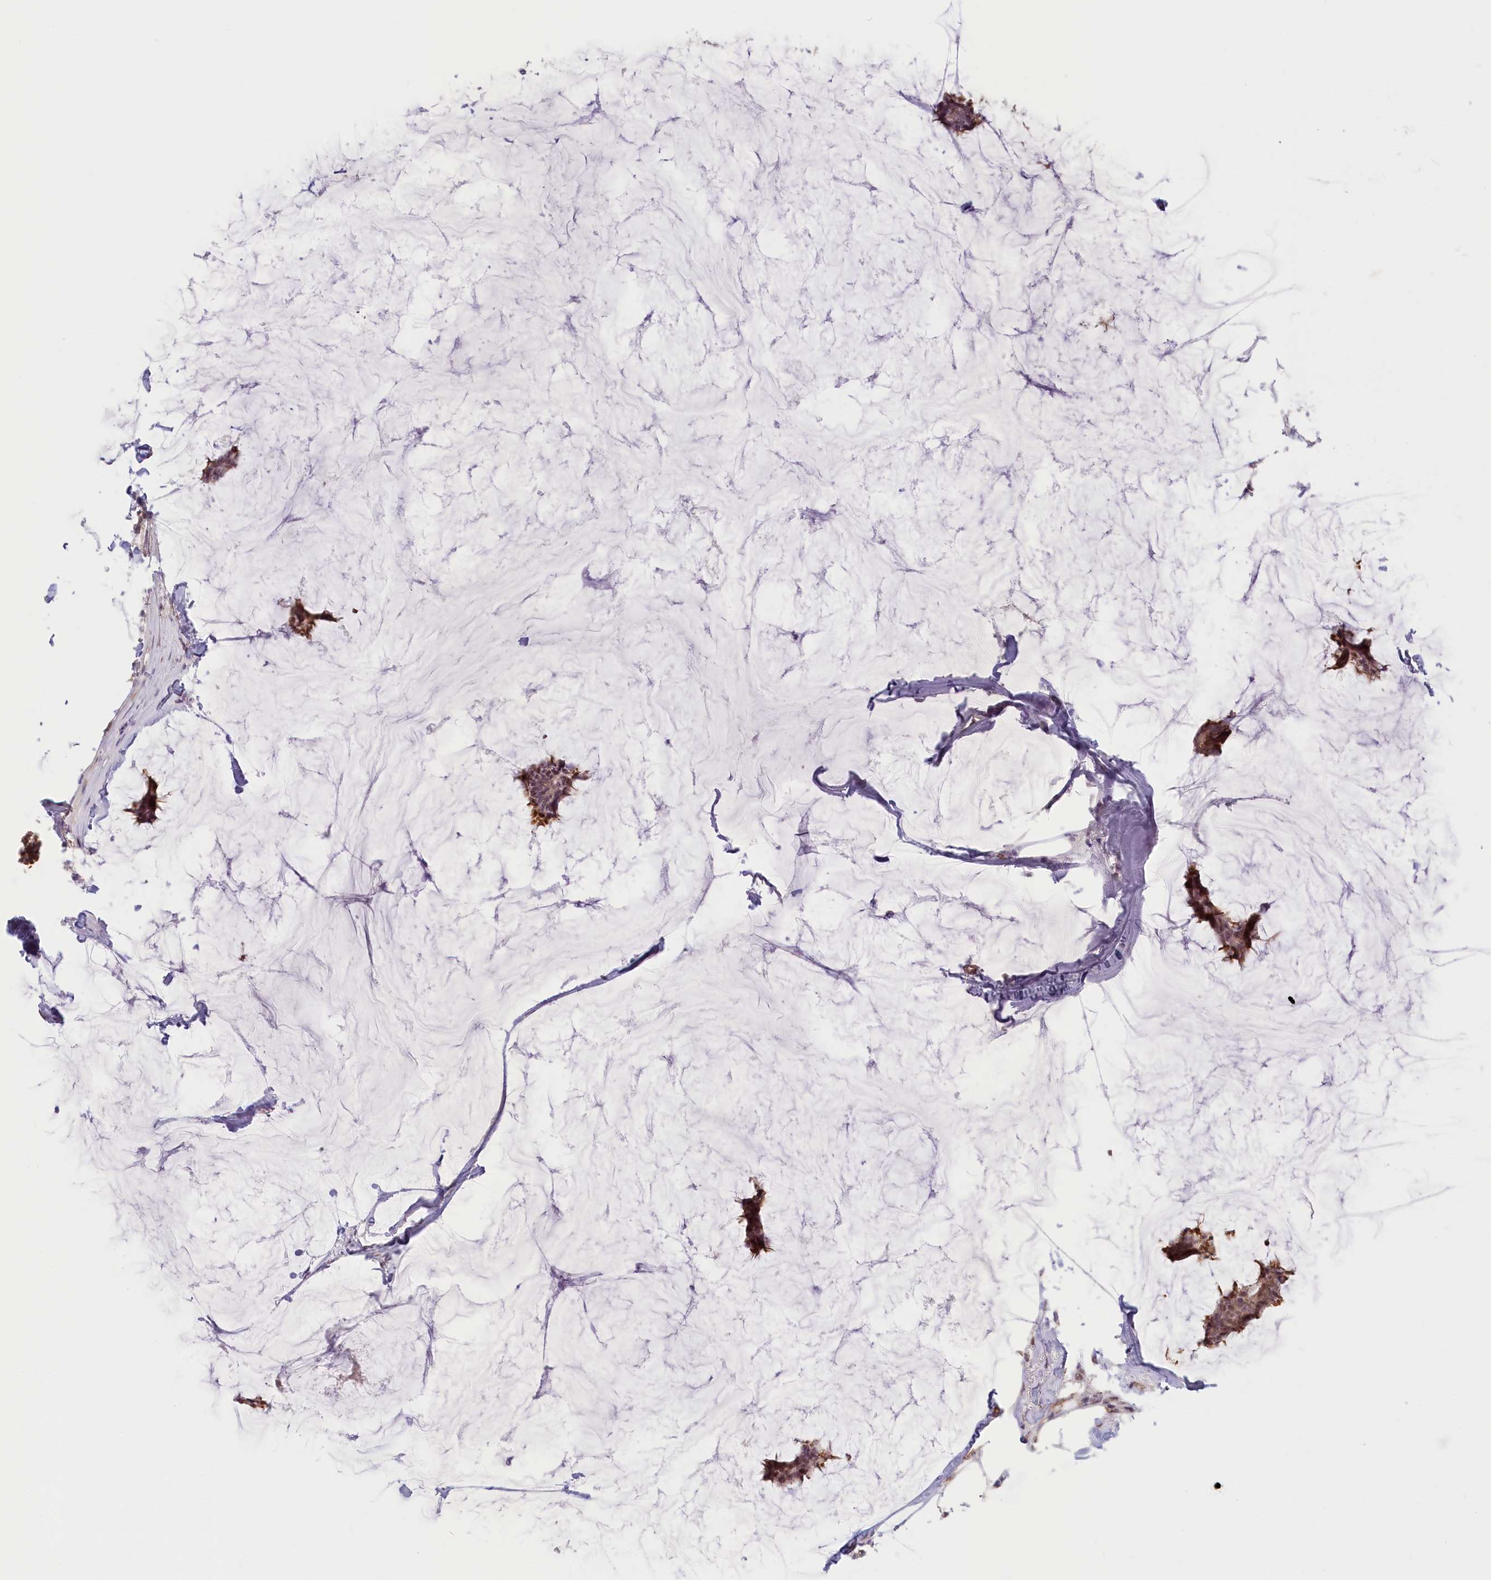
{"staining": {"intensity": "moderate", "quantity": "25%-75%", "location": "cytoplasmic/membranous,nuclear"}, "tissue": "breast cancer", "cell_type": "Tumor cells", "image_type": "cancer", "snomed": [{"axis": "morphology", "description": "Duct carcinoma"}, {"axis": "topography", "description": "Breast"}], "caption": "Human breast cancer stained with a brown dye displays moderate cytoplasmic/membranous and nuclear positive positivity in approximately 25%-75% of tumor cells.", "gene": "C19orf44", "patient": {"sex": "female", "age": 93}}